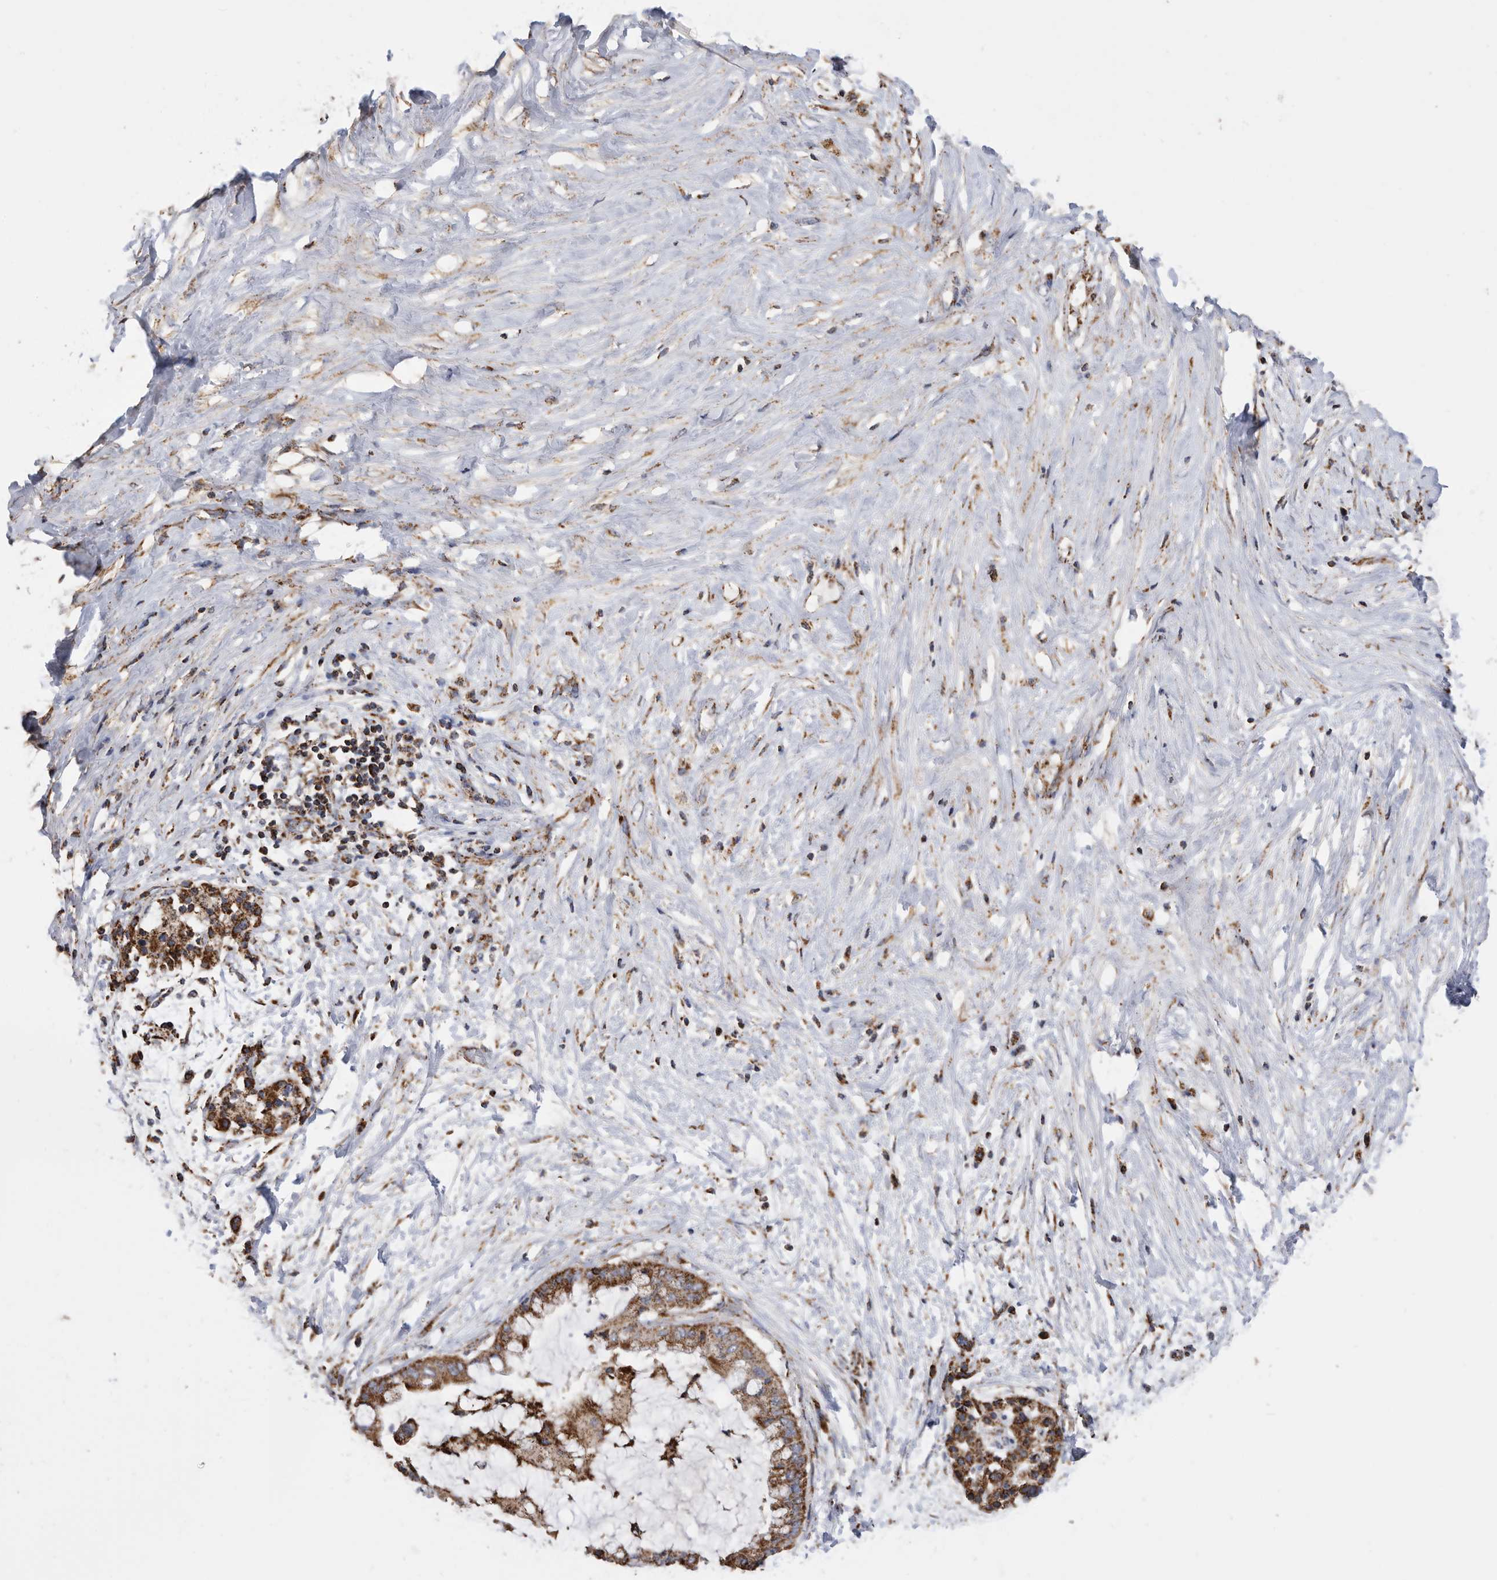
{"staining": {"intensity": "moderate", "quantity": ">75%", "location": "cytoplasmic/membranous"}, "tissue": "pancreatic cancer", "cell_type": "Tumor cells", "image_type": "cancer", "snomed": [{"axis": "morphology", "description": "Adenocarcinoma, NOS"}, {"axis": "topography", "description": "Pancreas"}], "caption": "Immunohistochemical staining of human pancreatic cancer (adenocarcinoma) reveals medium levels of moderate cytoplasmic/membranous protein staining in about >75% of tumor cells. The protein of interest is shown in brown color, while the nuclei are stained blue.", "gene": "WFDC1", "patient": {"sex": "male", "age": 41}}